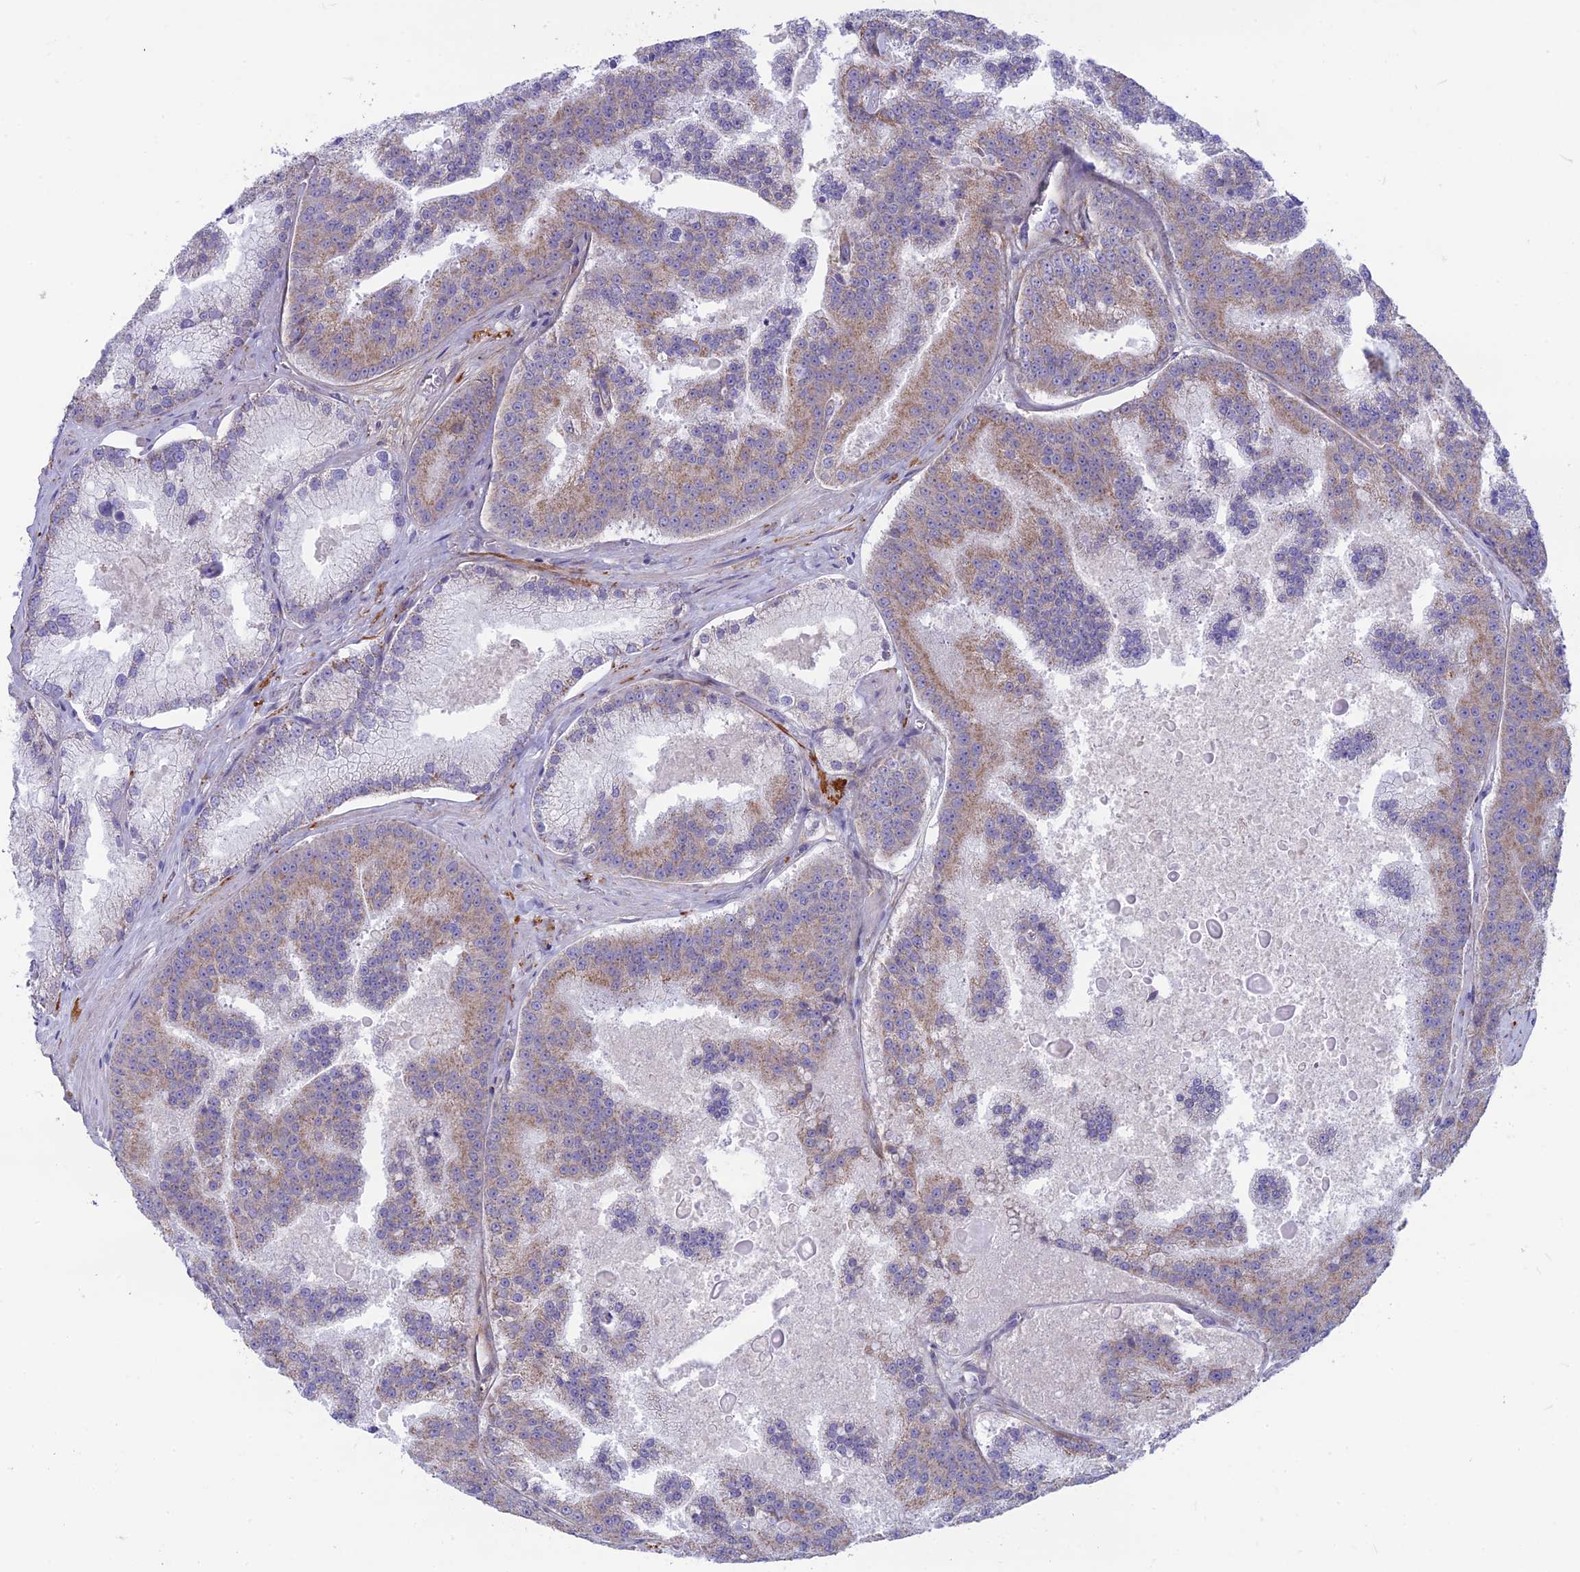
{"staining": {"intensity": "weak", "quantity": ">75%", "location": "cytoplasmic/membranous"}, "tissue": "prostate cancer", "cell_type": "Tumor cells", "image_type": "cancer", "snomed": [{"axis": "morphology", "description": "Adenocarcinoma, High grade"}, {"axis": "topography", "description": "Prostate"}], "caption": "Immunohistochemistry (IHC) photomicrograph of neoplastic tissue: human high-grade adenocarcinoma (prostate) stained using IHC demonstrates low levels of weak protein expression localized specifically in the cytoplasmic/membranous of tumor cells, appearing as a cytoplasmic/membranous brown color.", "gene": "PLAC9", "patient": {"sex": "male", "age": 61}}